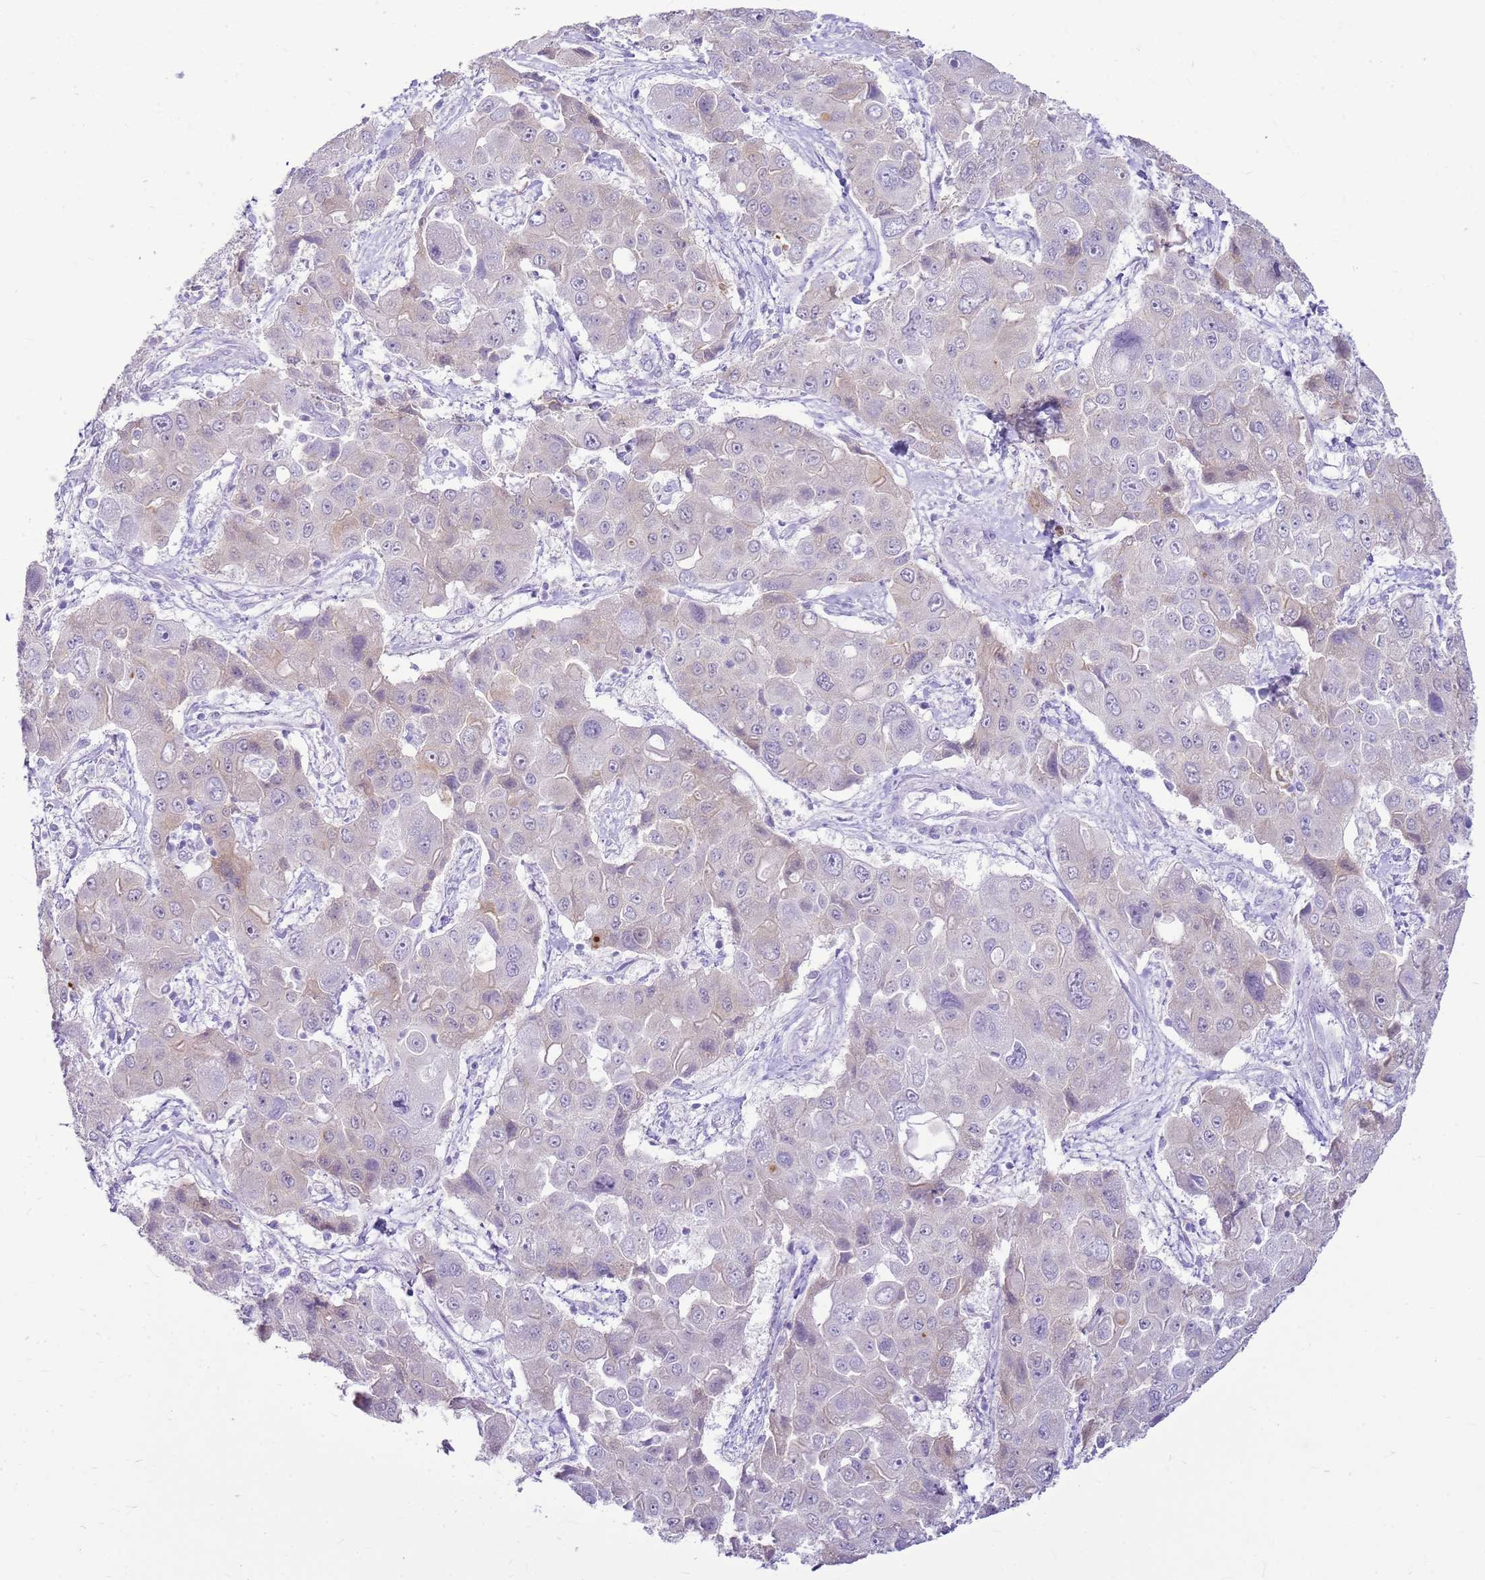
{"staining": {"intensity": "negative", "quantity": "none", "location": "none"}, "tissue": "liver cancer", "cell_type": "Tumor cells", "image_type": "cancer", "snomed": [{"axis": "morphology", "description": "Cholangiocarcinoma"}, {"axis": "topography", "description": "Liver"}], "caption": "Tumor cells show no significant staining in liver cancer. (DAB immunohistochemistry (IHC), high magnification).", "gene": "SULT1E1", "patient": {"sex": "male", "age": 67}}